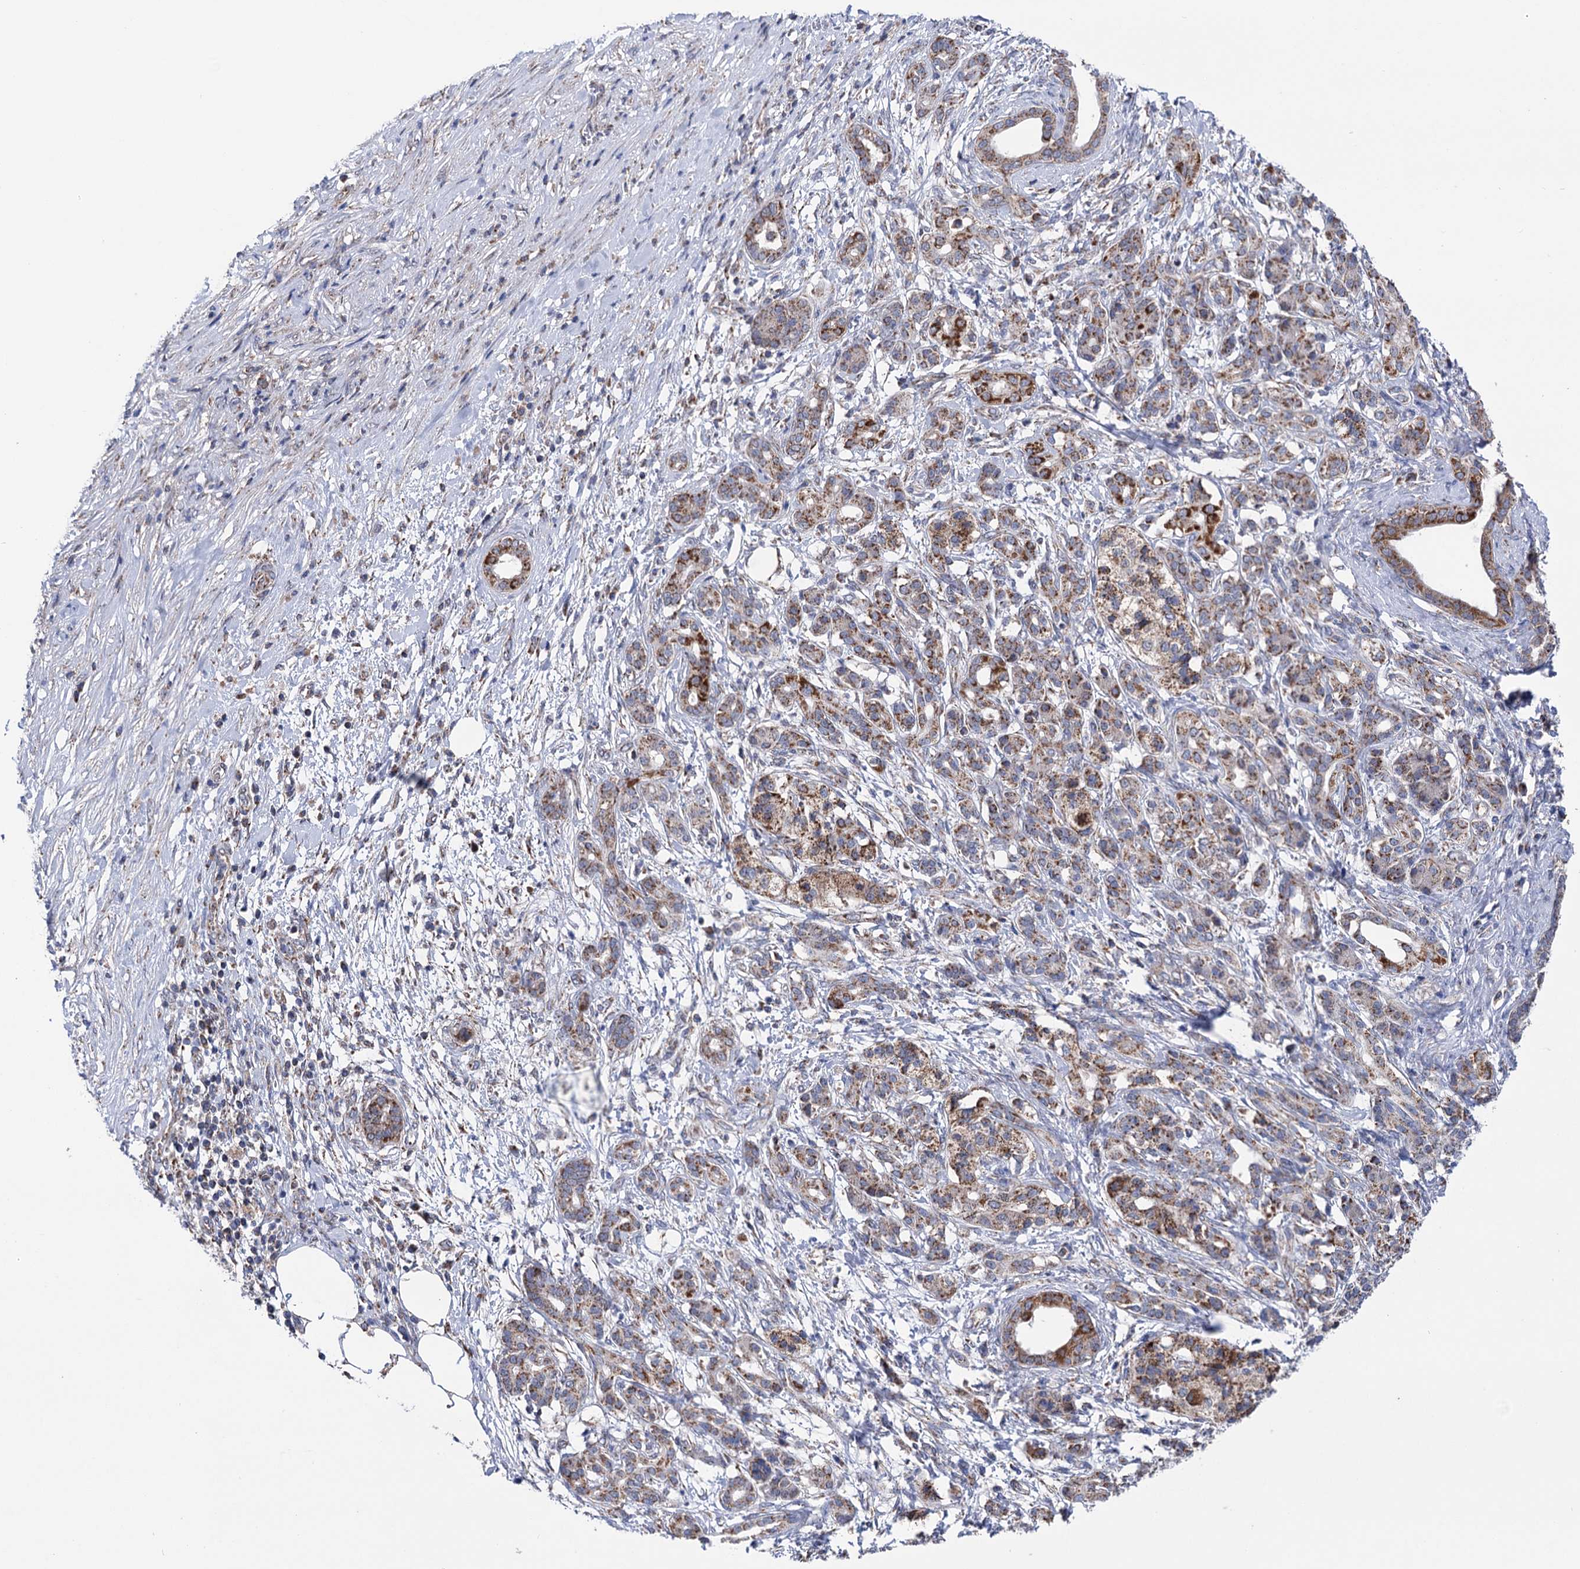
{"staining": {"intensity": "moderate", "quantity": "25%-75%", "location": "cytoplasmic/membranous"}, "tissue": "pancreatic cancer", "cell_type": "Tumor cells", "image_type": "cancer", "snomed": [{"axis": "morphology", "description": "Adenocarcinoma, NOS"}, {"axis": "topography", "description": "Pancreas"}], "caption": "IHC histopathology image of neoplastic tissue: human pancreatic cancer stained using immunohistochemistry (IHC) shows medium levels of moderate protein expression localized specifically in the cytoplasmic/membranous of tumor cells, appearing as a cytoplasmic/membranous brown color.", "gene": "SUCLA2", "patient": {"sex": "female", "age": 55}}